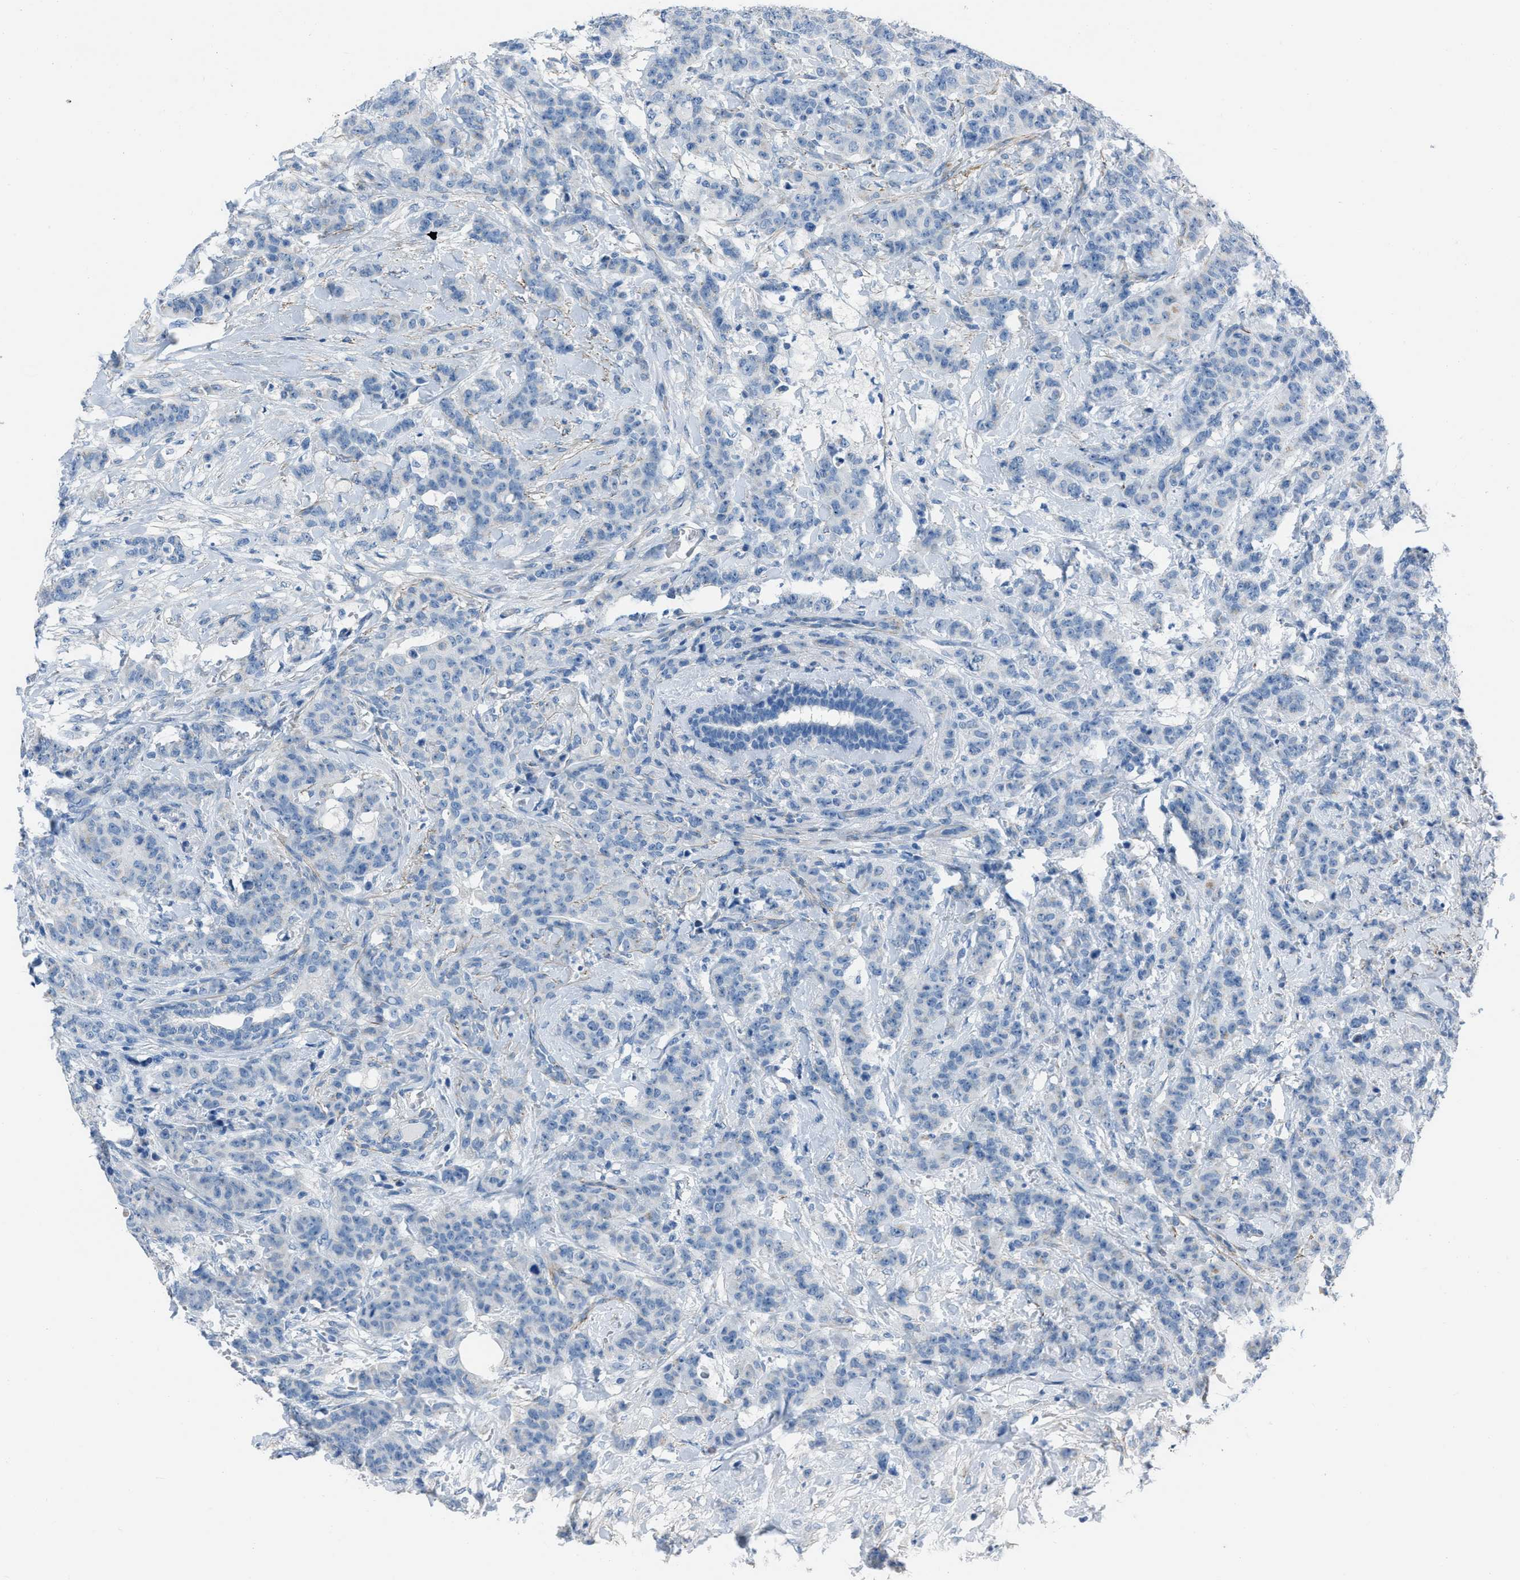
{"staining": {"intensity": "negative", "quantity": "none", "location": "none"}, "tissue": "breast cancer", "cell_type": "Tumor cells", "image_type": "cancer", "snomed": [{"axis": "morphology", "description": "Normal tissue, NOS"}, {"axis": "morphology", "description": "Duct carcinoma"}, {"axis": "topography", "description": "Breast"}], "caption": "The immunohistochemistry photomicrograph has no significant expression in tumor cells of invasive ductal carcinoma (breast) tissue. (DAB immunohistochemistry (IHC), high magnification).", "gene": "SPATC1L", "patient": {"sex": "female", "age": 40}}